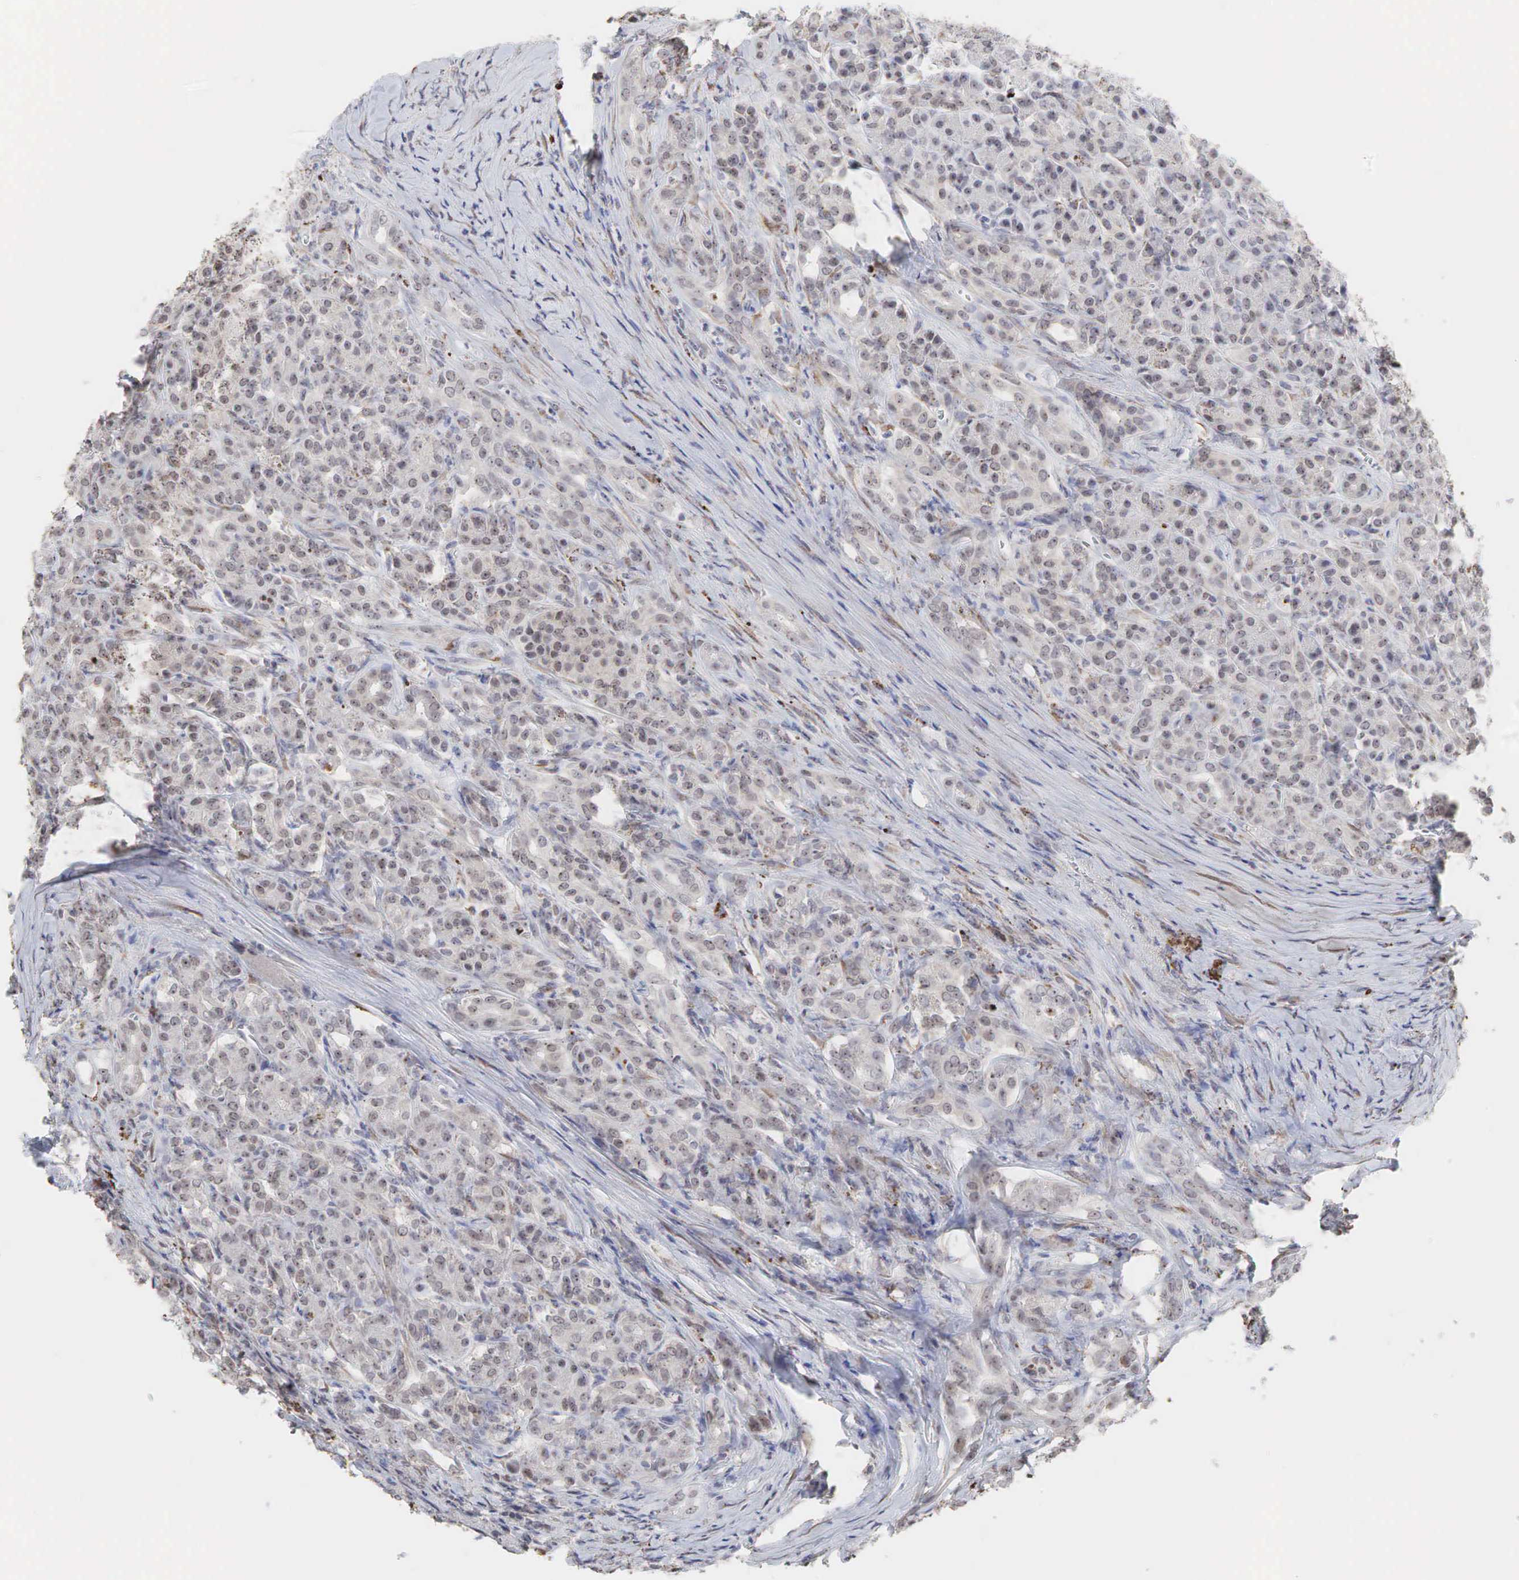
{"staining": {"intensity": "moderate", "quantity": "25%-75%", "location": "nuclear"}, "tissue": "pancreas", "cell_type": "Exocrine glandular cells", "image_type": "normal", "snomed": [{"axis": "morphology", "description": "Normal tissue, NOS"}, {"axis": "topography", "description": "Lymph node"}, {"axis": "topography", "description": "Pancreas"}], "caption": "Pancreas stained for a protein (brown) demonstrates moderate nuclear positive expression in about 25%-75% of exocrine glandular cells.", "gene": "DKC1", "patient": {"sex": "male", "age": 59}}